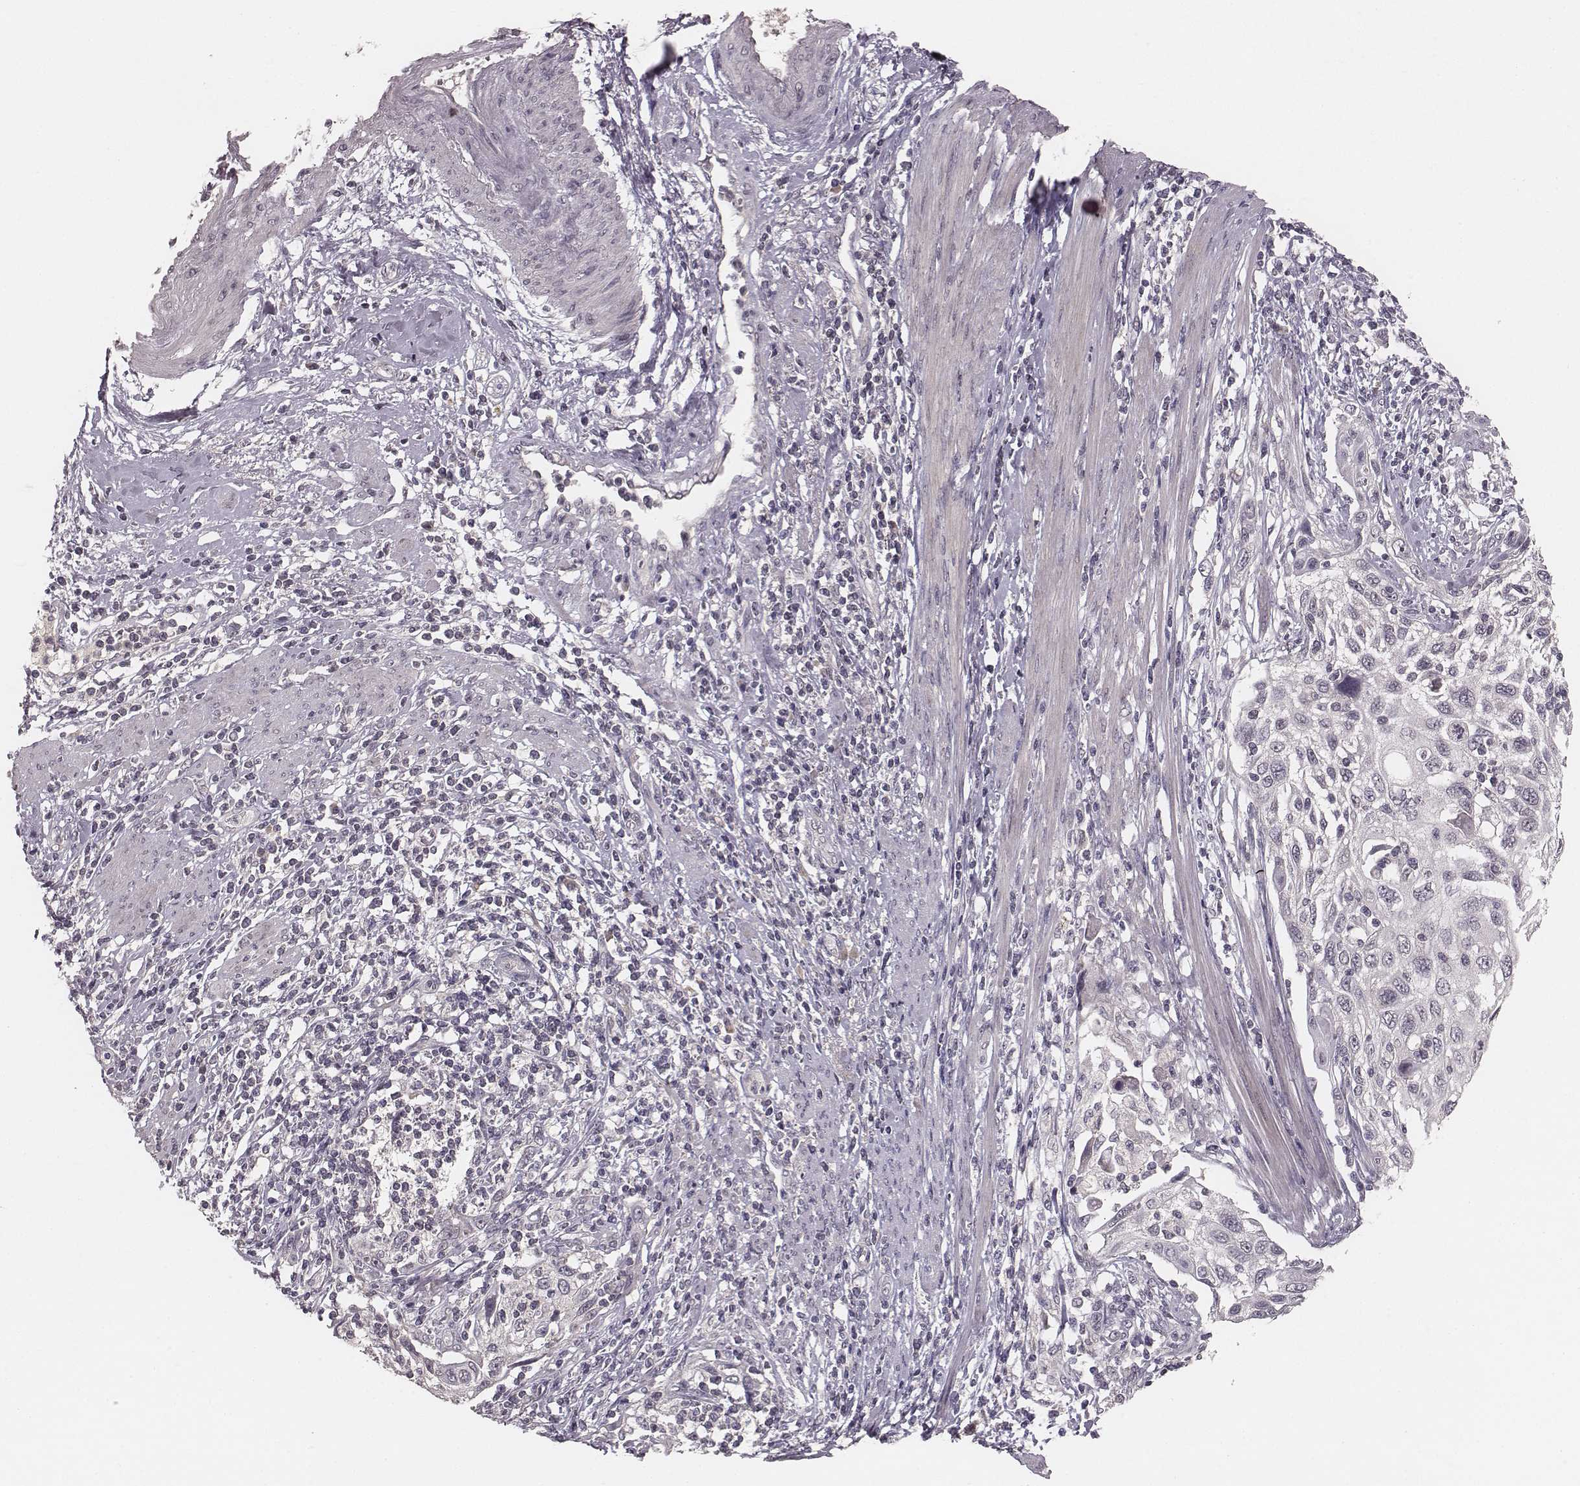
{"staining": {"intensity": "negative", "quantity": "none", "location": "none"}, "tissue": "cervical cancer", "cell_type": "Tumor cells", "image_type": "cancer", "snomed": [{"axis": "morphology", "description": "Squamous cell carcinoma, NOS"}, {"axis": "topography", "description": "Cervix"}], "caption": "Immunohistochemistry photomicrograph of cervical cancer (squamous cell carcinoma) stained for a protein (brown), which reveals no expression in tumor cells.", "gene": "LY6K", "patient": {"sex": "female", "age": 70}}